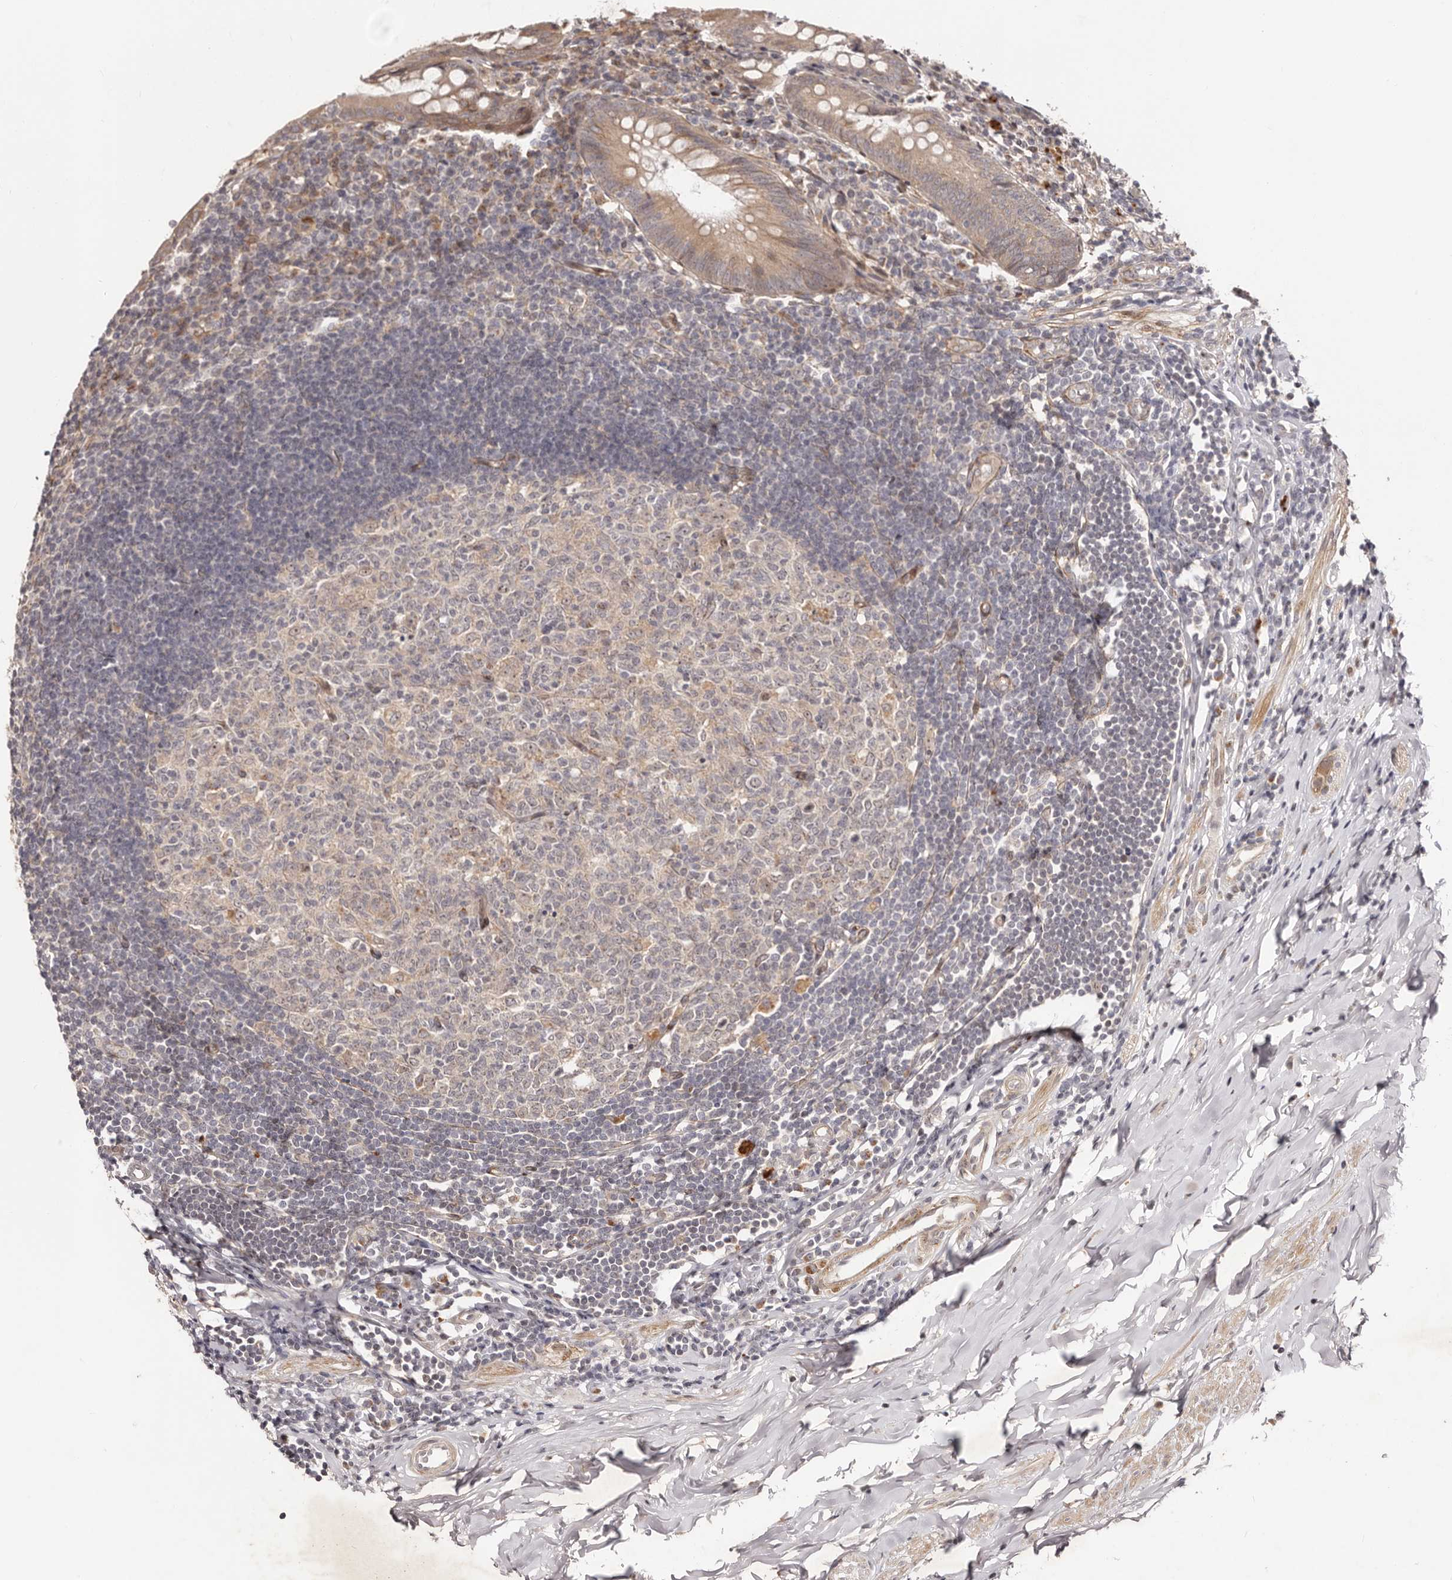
{"staining": {"intensity": "moderate", "quantity": ">75%", "location": "cytoplasmic/membranous"}, "tissue": "appendix", "cell_type": "Glandular cells", "image_type": "normal", "snomed": [{"axis": "morphology", "description": "Normal tissue, NOS"}, {"axis": "topography", "description": "Appendix"}], "caption": "IHC (DAB) staining of normal appendix reveals moderate cytoplasmic/membranous protein expression in approximately >75% of glandular cells. (DAB (3,3'-diaminobenzidine) = brown stain, brightfield microscopy at high magnification).", "gene": "MICAL2", "patient": {"sex": "female", "age": 54}}